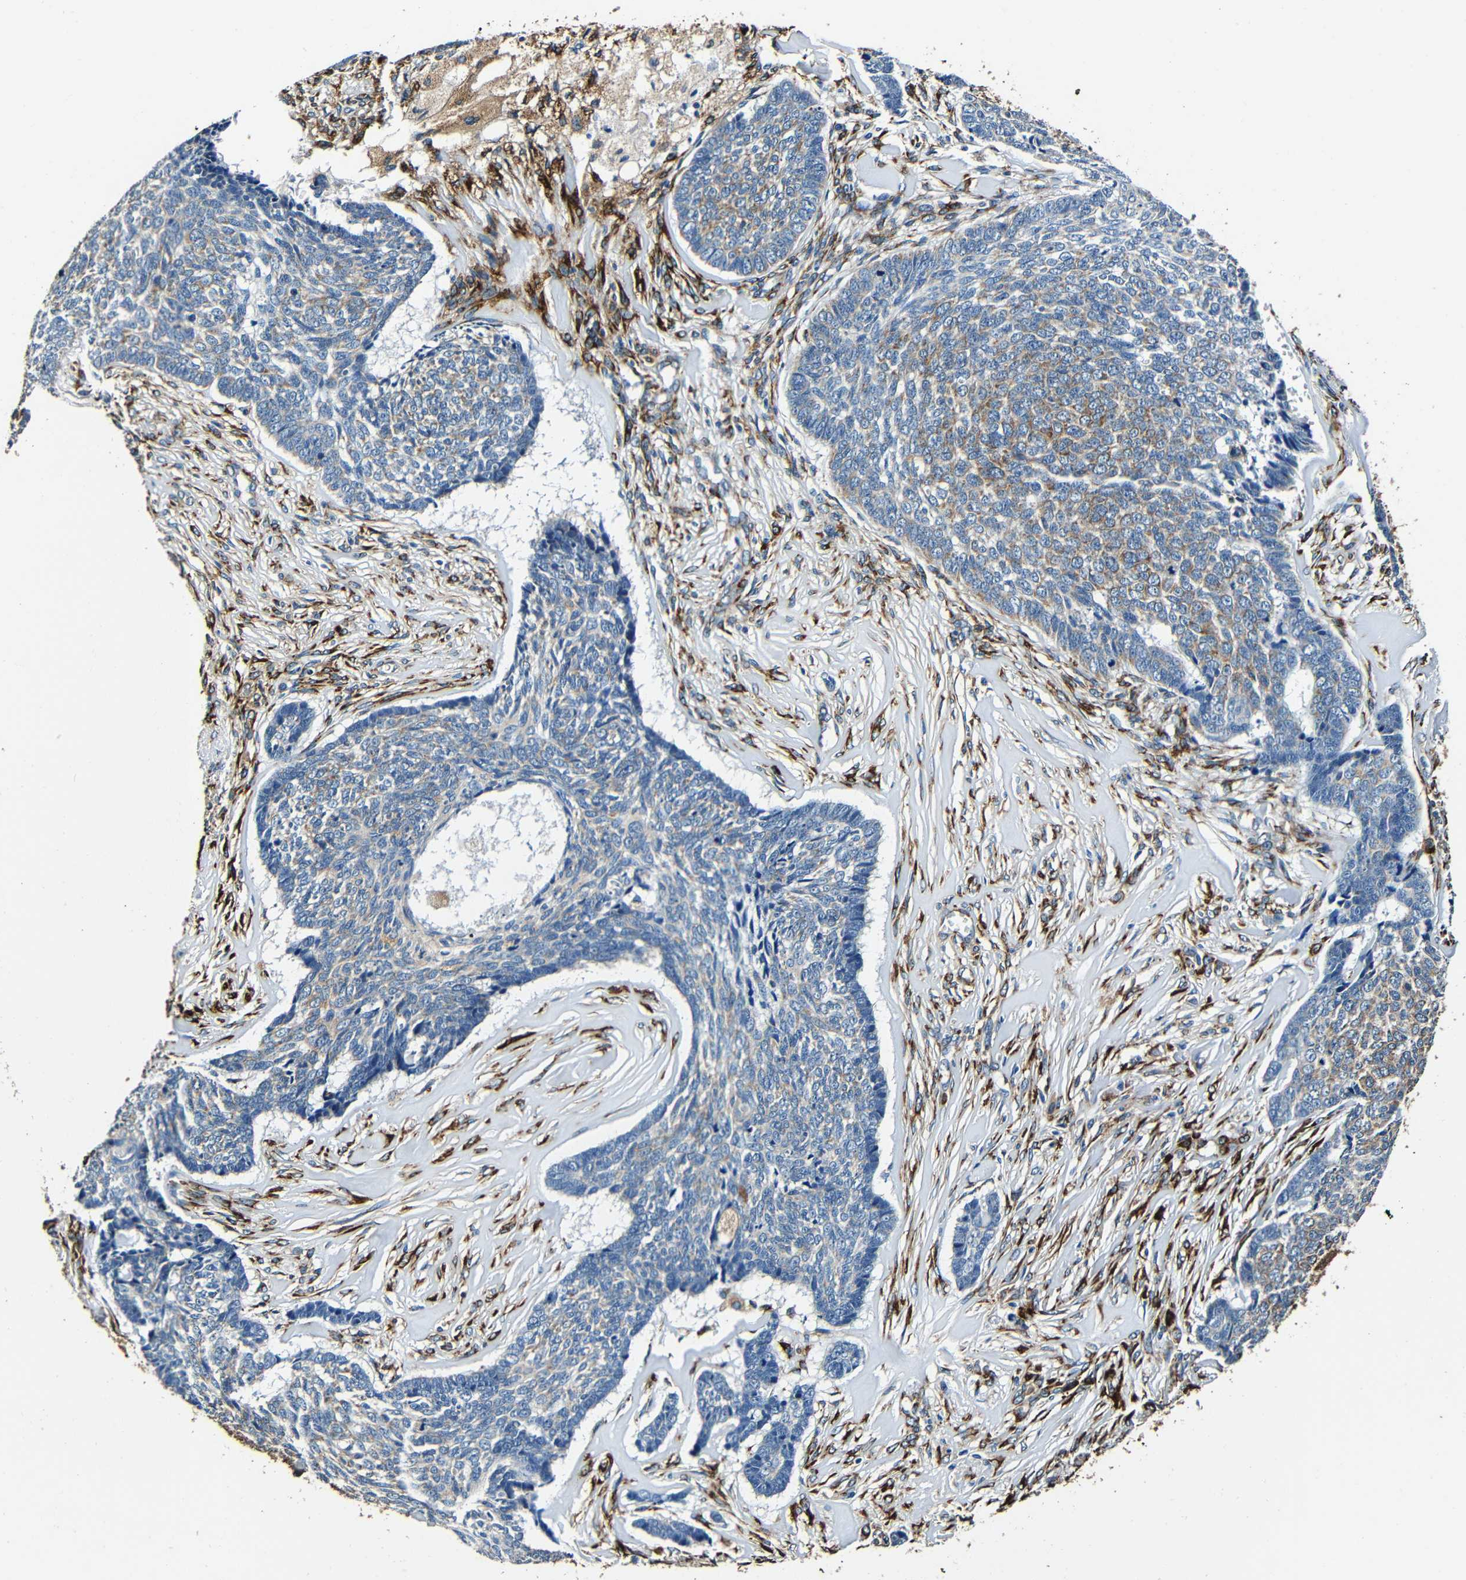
{"staining": {"intensity": "moderate", "quantity": "25%-75%", "location": "cytoplasmic/membranous"}, "tissue": "skin cancer", "cell_type": "Tumor cells", "image_type": "cancer", "snomed": [{"axis": "morphology", "description": "Basal cell carcinoma"}, {"axis": "topography", "description": "Skin"}], "caption": "High-power microscopy captured an immunohistochemistry micrograph of skin cancer (basal cell carcinoma), revealing moderate cytoplasmic/membranous staining in approximately 25%-75% of tumor cells.", "gene": "RRBP1", "patient": {"sex": "male", "age": 84}}